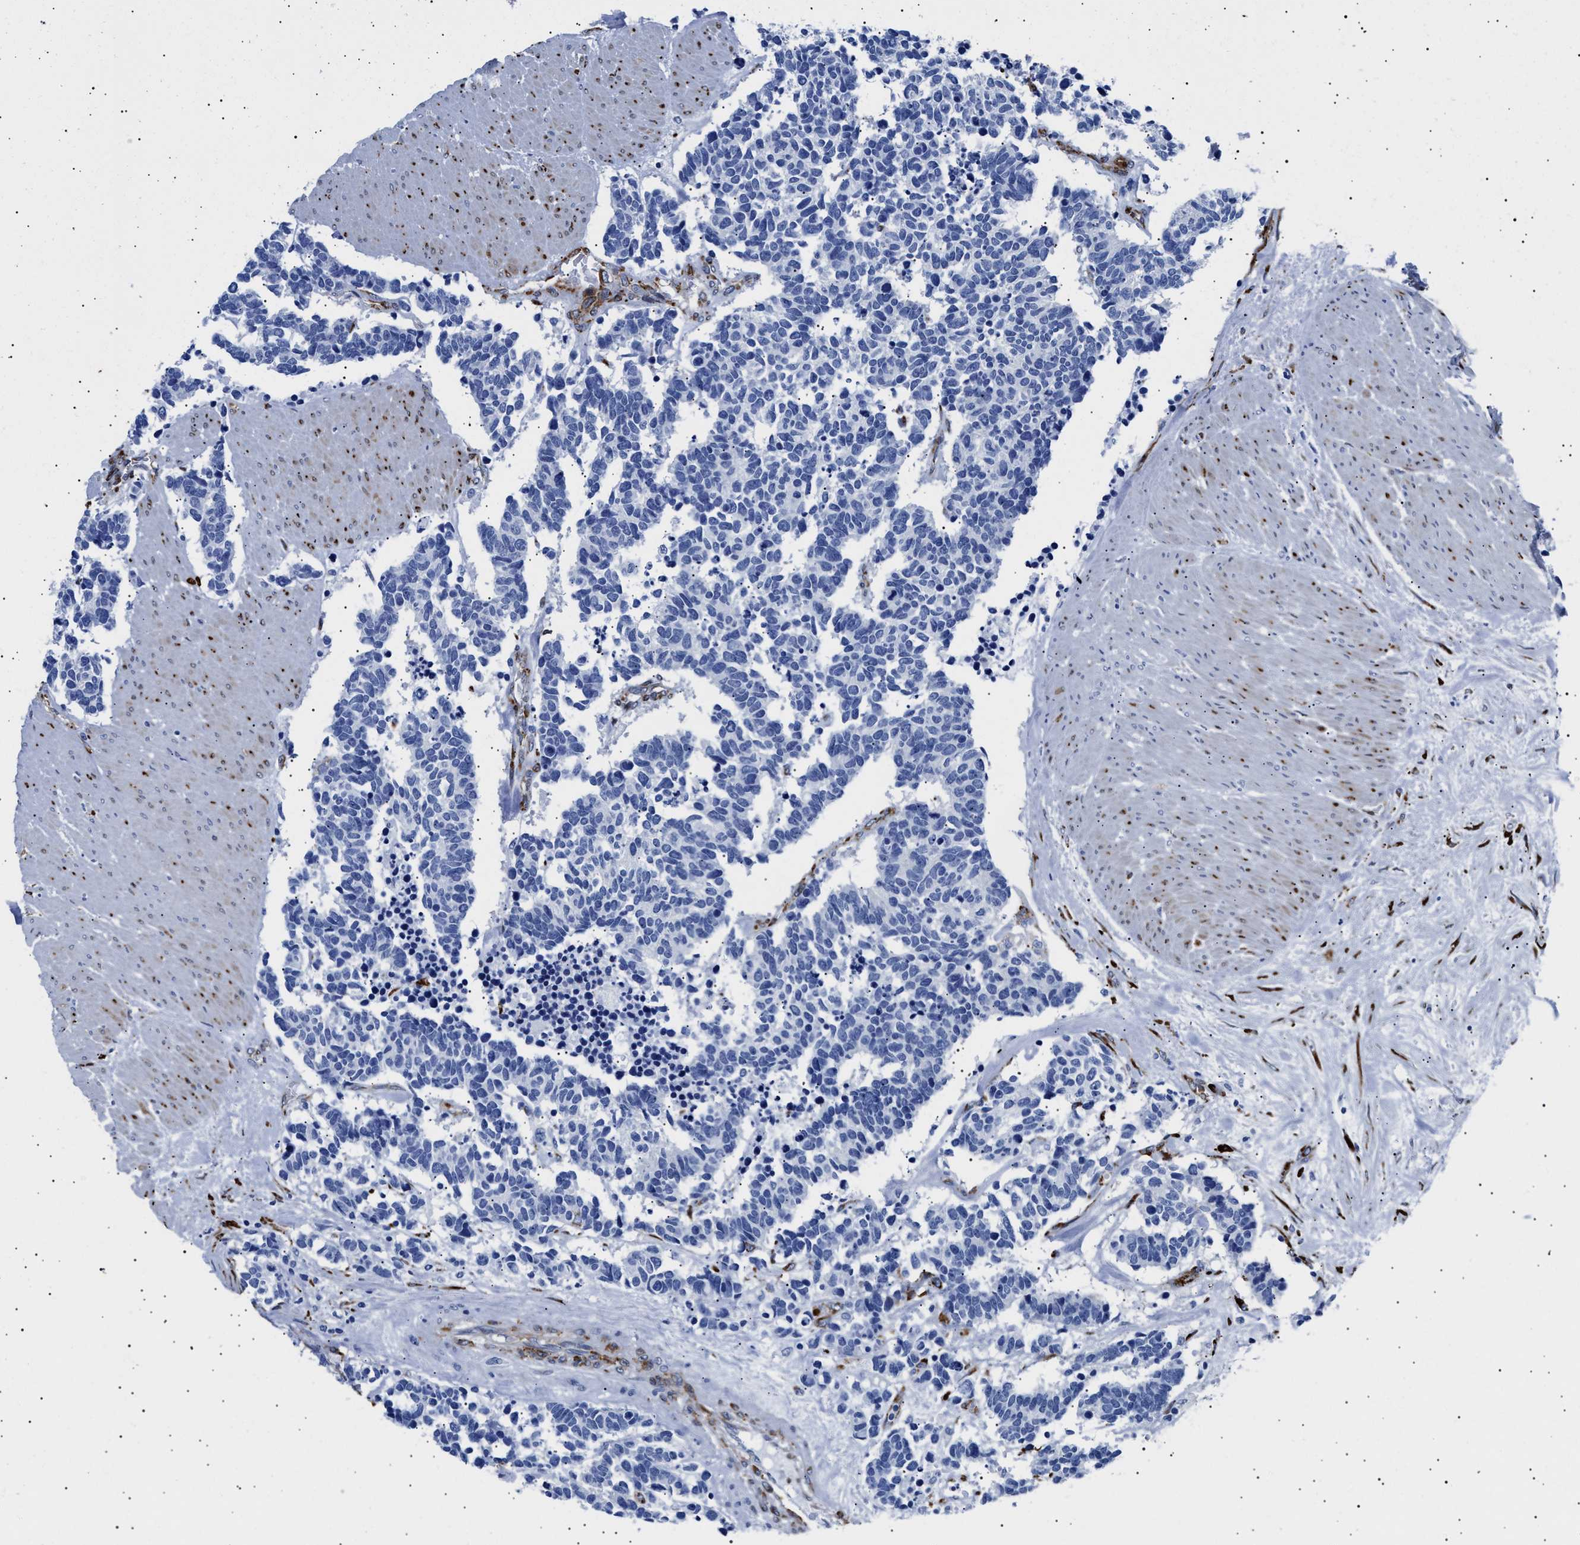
{"staining": {"intensity": "negative", "quantity": "none", "location": "none"}, "tissue": "carcinoid", "cell_type": "Tumor cells", "image_type": "cancer", "snomed": [{"axis": "morphology", "description": "Carcinoma, NOS"}, {"axis": "morphology", "description": "Carcinoid, malignant, NOS"}, {"axis": "topography", "description": "Urinary bladder"}], "caption": "This is a micrograph of immunohistochemistry staining of carcinoid, which shows no positivity in tumor cells.", "gene": "HEMGN", "patient": {"sex": "male", "age": 57}}